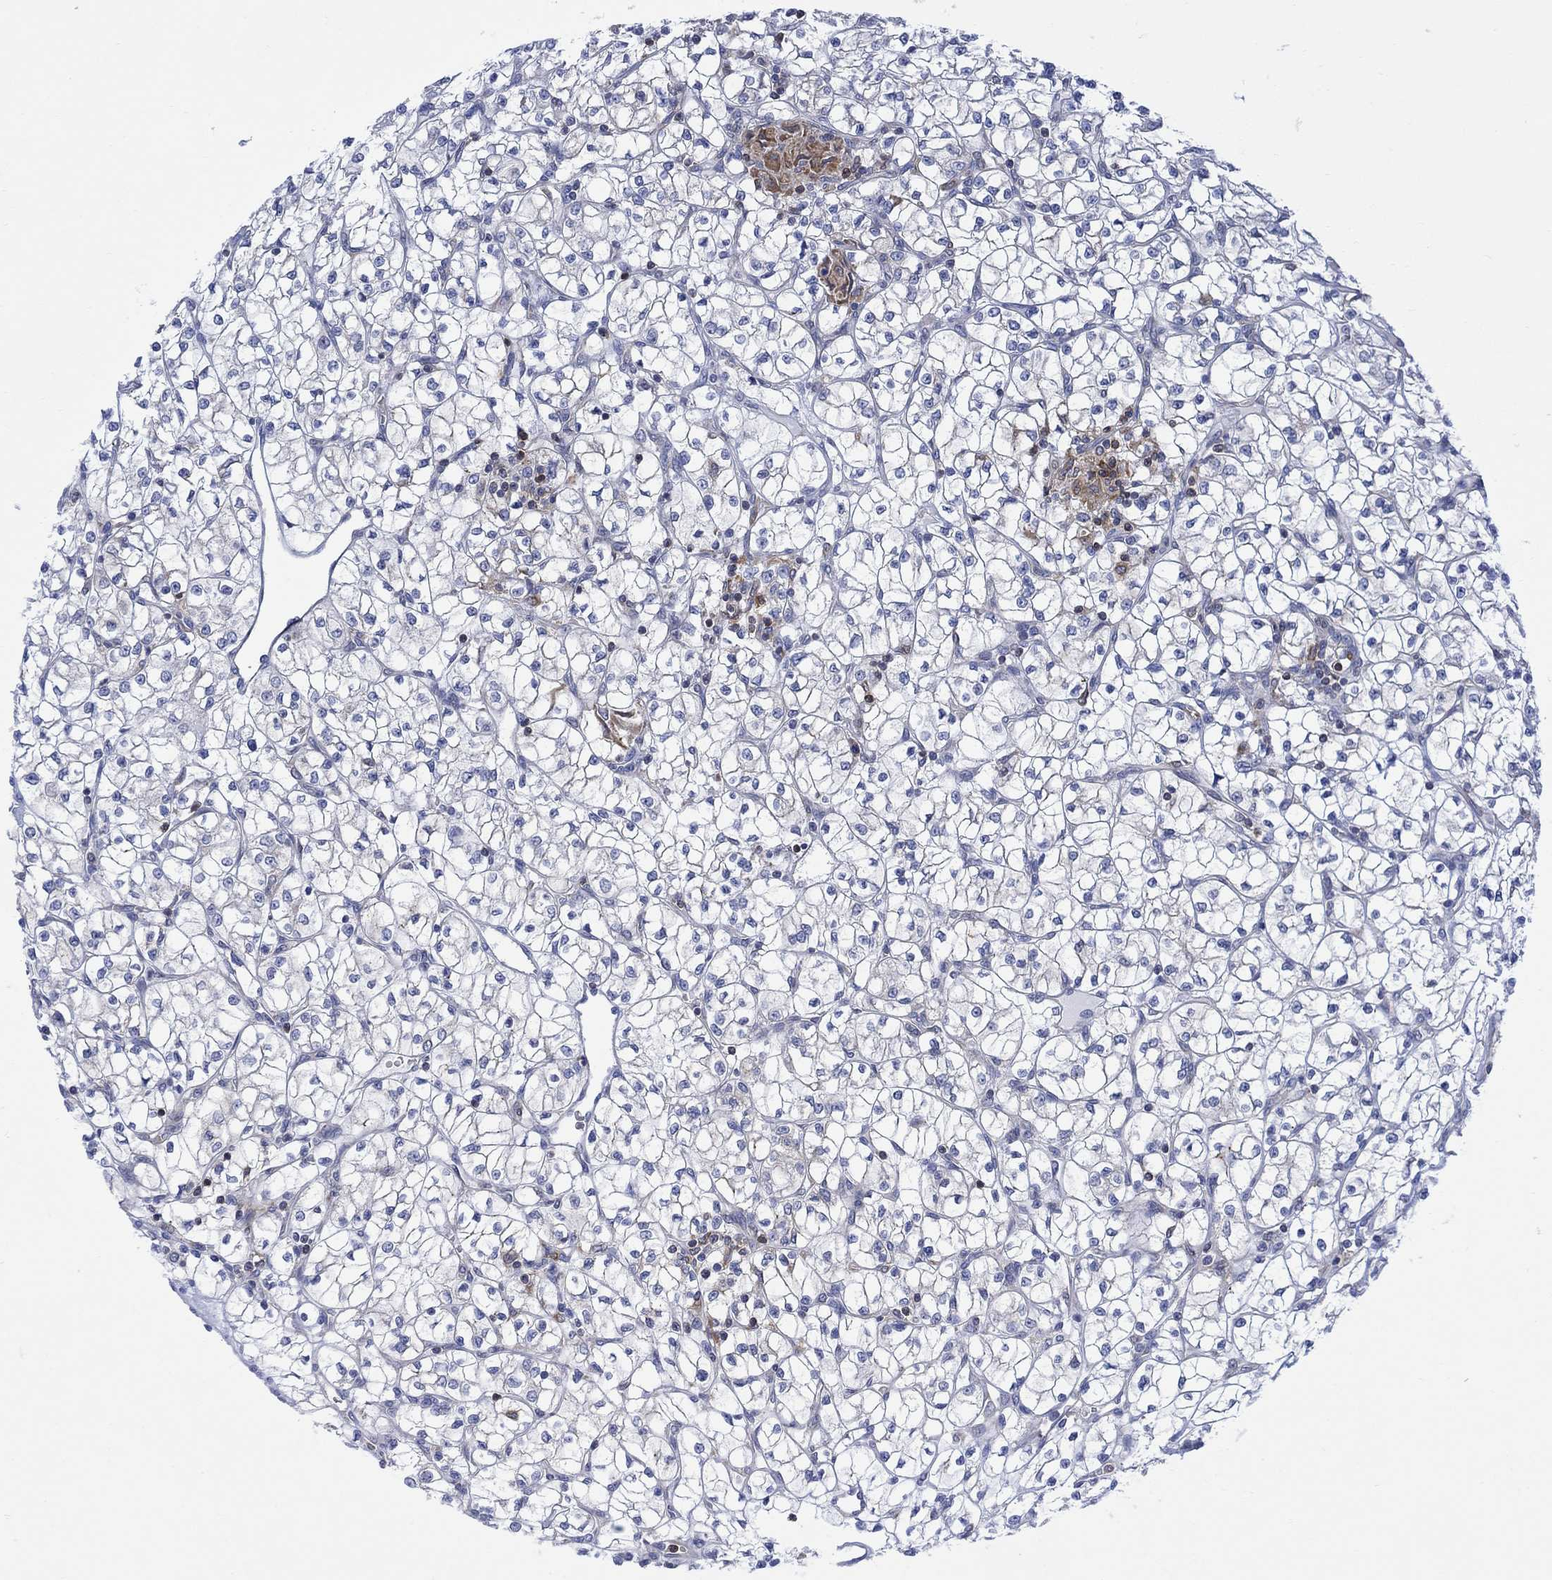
{"staining": {"intensity": "negative", "quantity": "none", "location": "none"}, "tissue": "renal cancer", "cell_type": "Tumor cells", "image_type": "cancer", "snomed": [{"axis": "morphology", "description": "Adenocarcinoma, NOS"}, {"axis": "topography", "description": "Kidney"}], "caption": "High power microscopy photomicrograph of an immunohistochemistry histopathology image of renal adenocarcinoma, revealing no significant positivity in tumor cells.", "gene": "GBP5", "patient": {"sex": "female", "age": 64}}